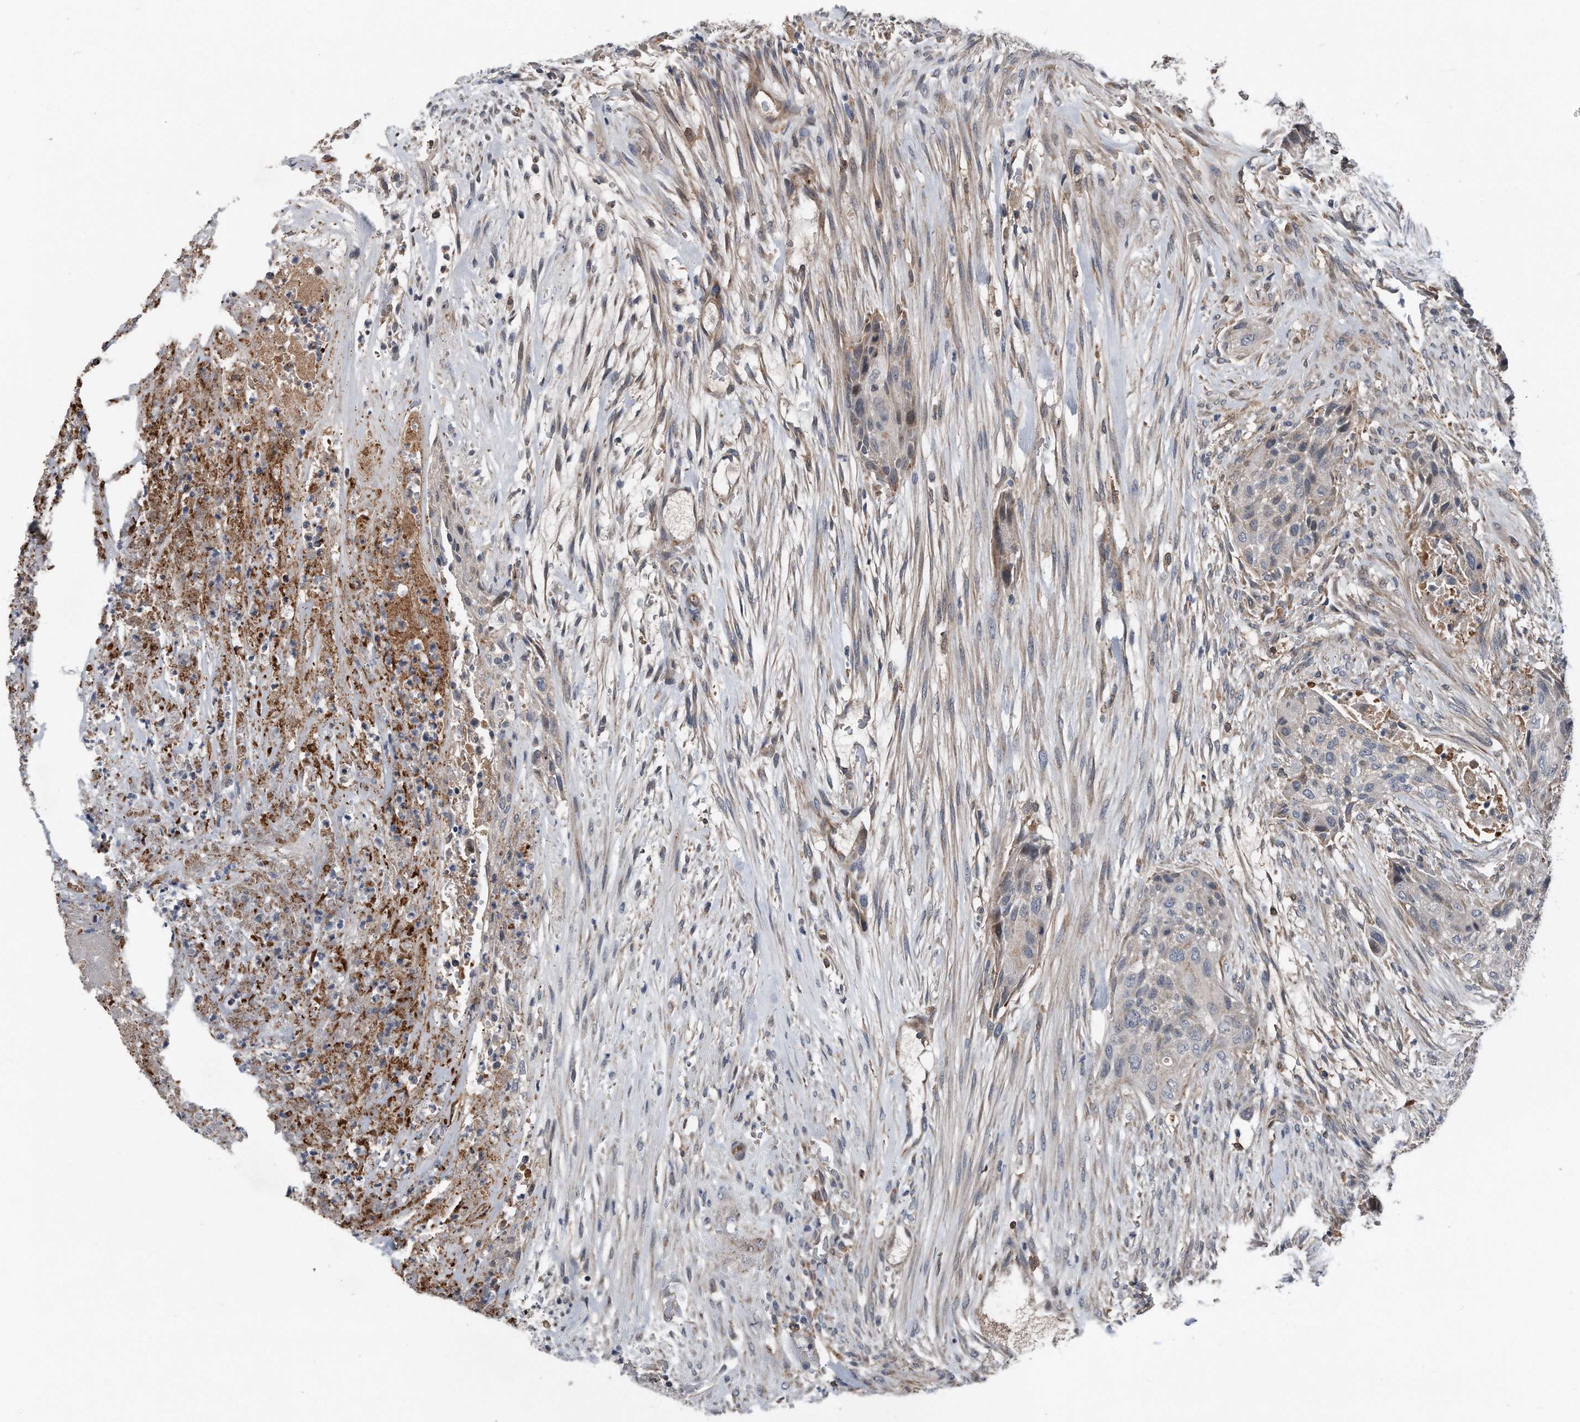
{"staining": {"intensity": "negative", "quantity": "none", "location": "none"}, "tissue": "urothelial cancer", "cell_type": "Tumor cells", "image_type": "cancer", "snomed": [{"axis": "morphology", "description": "Urothelial carcinoma, High grade"}, {"axis": "topography", "description": "Urinary bladder"}], "caption": "High power microscopy photomicrograph of an immunohistochemistry micrograph of urothelial cancer, revealing no significant staining in tumor cells.", "gene": "DST", "patient": {"sex": "male", "age": 35}}